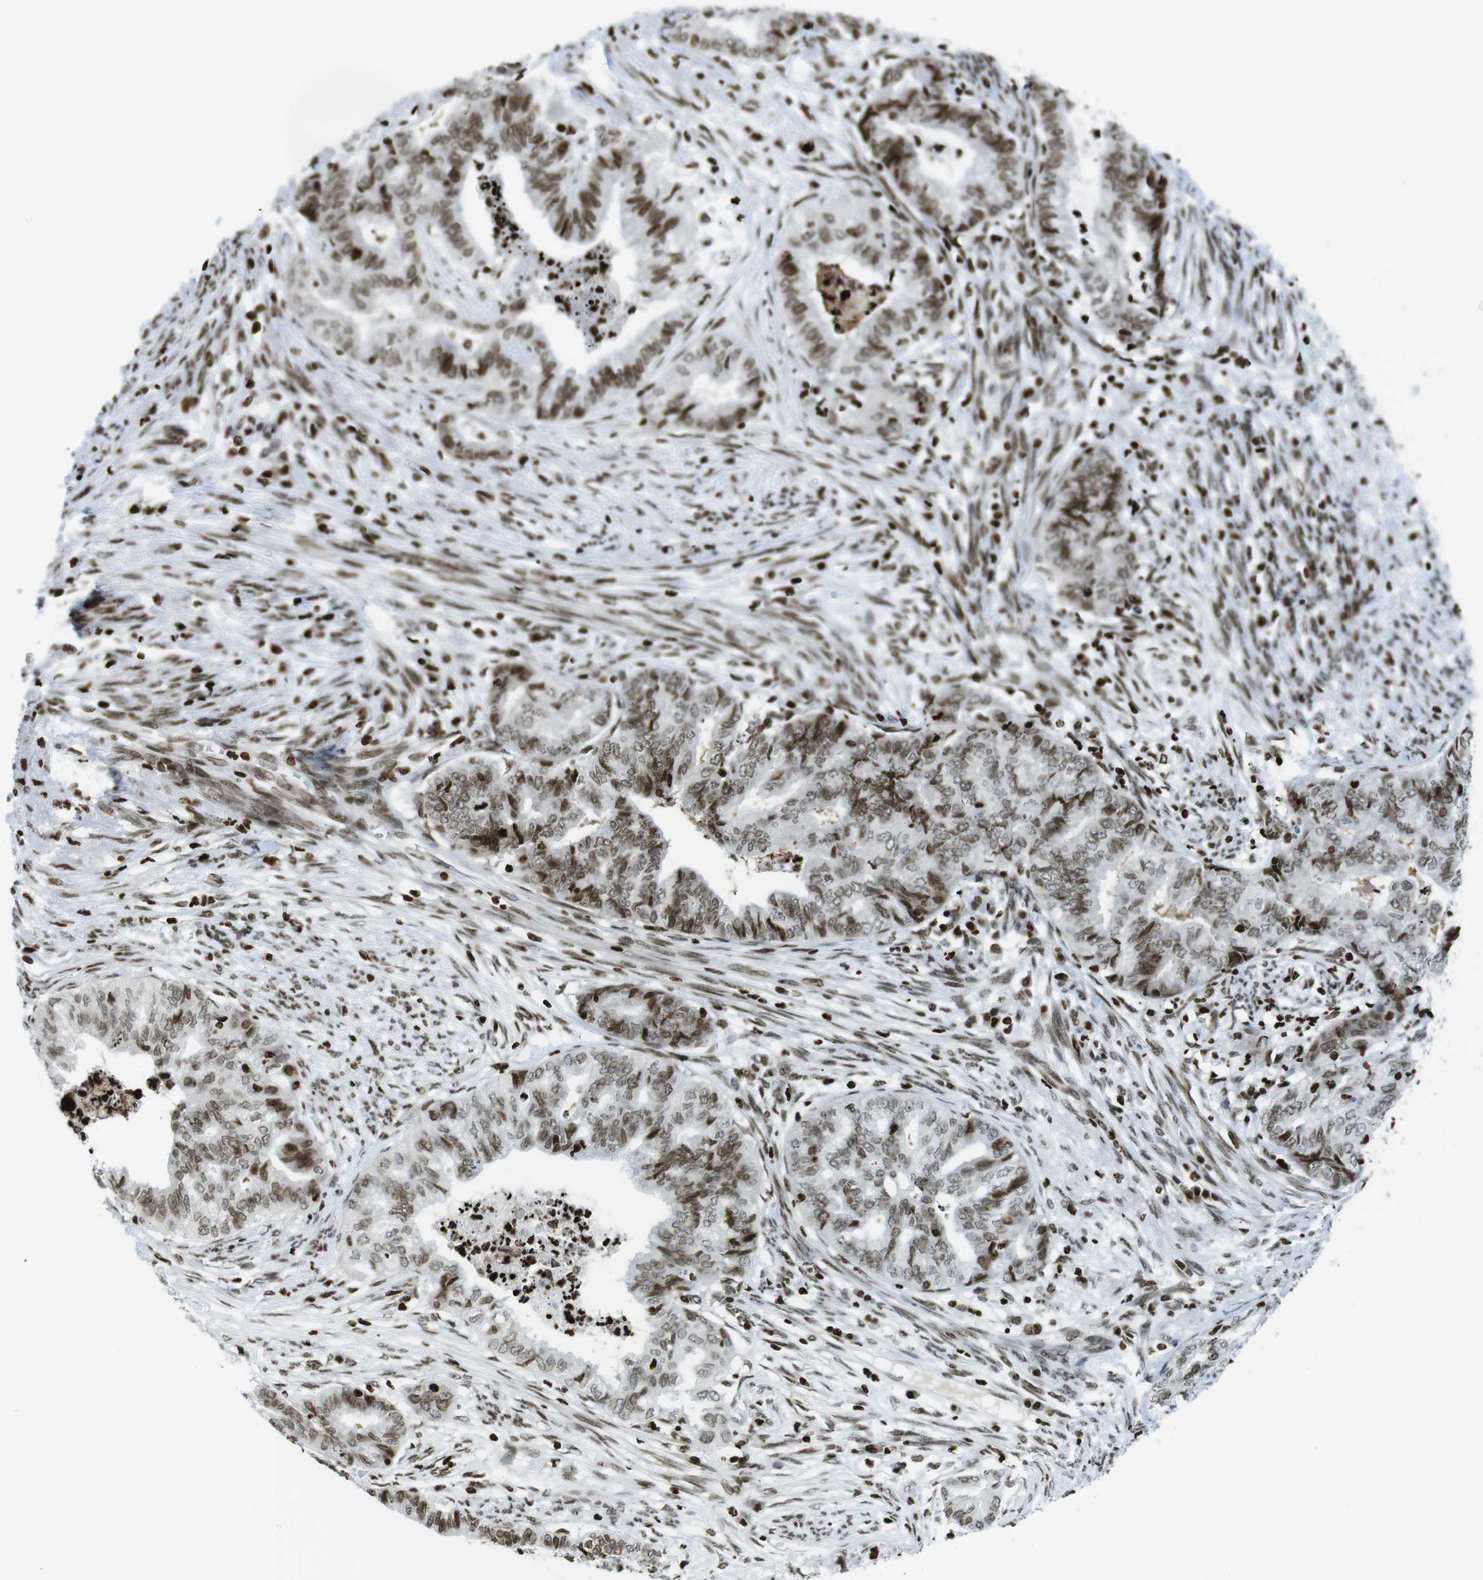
{"staining": {"intensity": "moderate", "quantity": ">75%", "location": "nuclear"}, "tissue": "endometrial cancer", "cell_type": "Tumor cells", "image_type": "cancer", "snomed": [{"axis": "morphology", "description": "Adenocarcinoma, NOS"}, {"axis": "topography", "description": "Endometrium"}], "caption": "Endometrial cancer (adenocarcinoma) stained for a protein displays moderate nuclear positivity in tumor cells. The staining was performed using DAB, with brown indicating positive protein expression. Nuclei are stained blue with hematoxylin.", "gene": "H2AC8", "patient": {"sex": "female", "age": 79}}